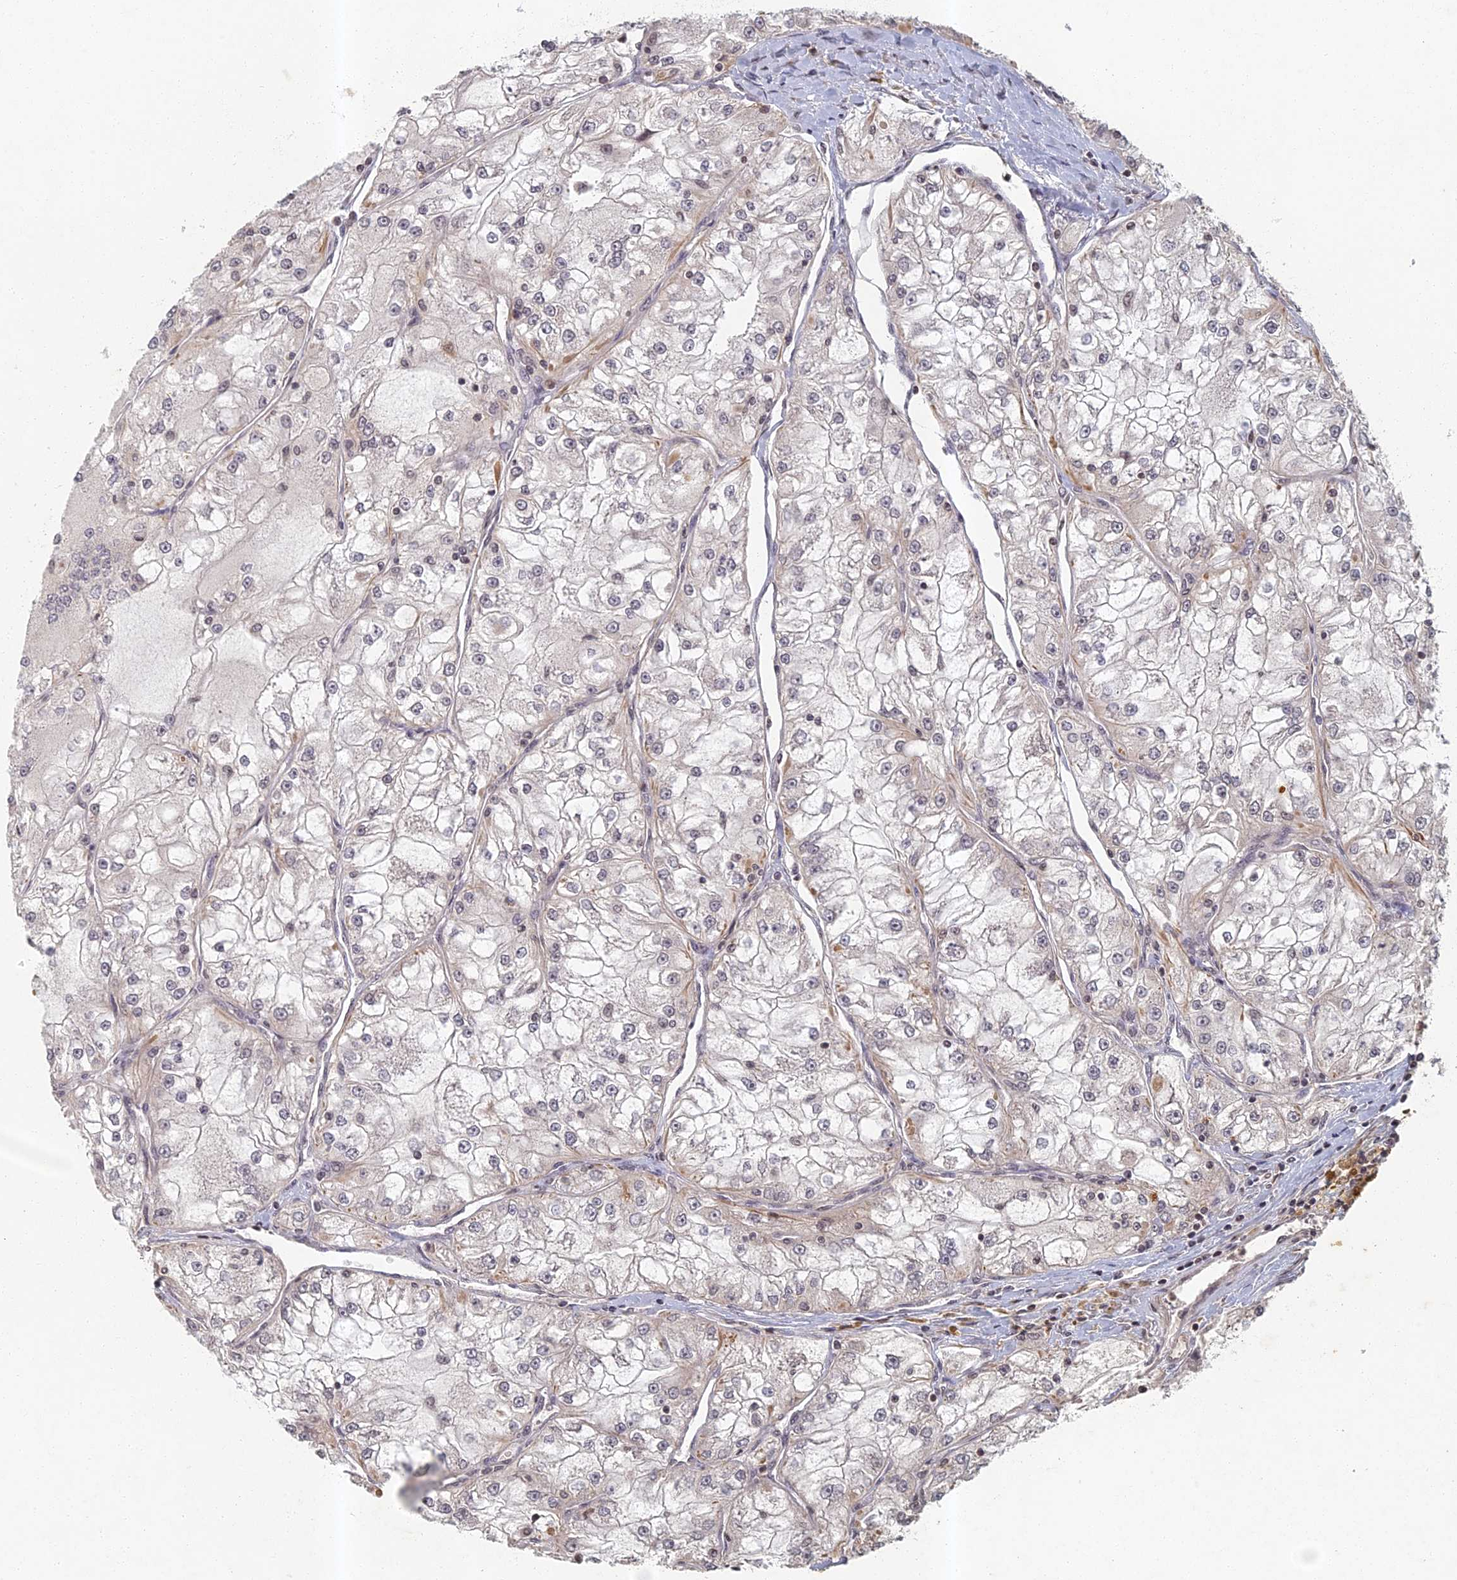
{"staining": {"intensity": "negative", "quantity": "none", "location": "none"}, "tissue": "renal cancer", "cell_type": "Tumor cells", "image_type": "cancer", "snomed": [{"axis": "morphology", "description": "Adenocarcinoma, NOS"}, {"axis": "topography", "description": "Kidney"}], "caption": "DAB immunohistochemical staining of renal adenocarcinoma displays no significant expression in tumor cells.", "gene": "ABCB10", "patient": {"sex": "female", "age": 72}}